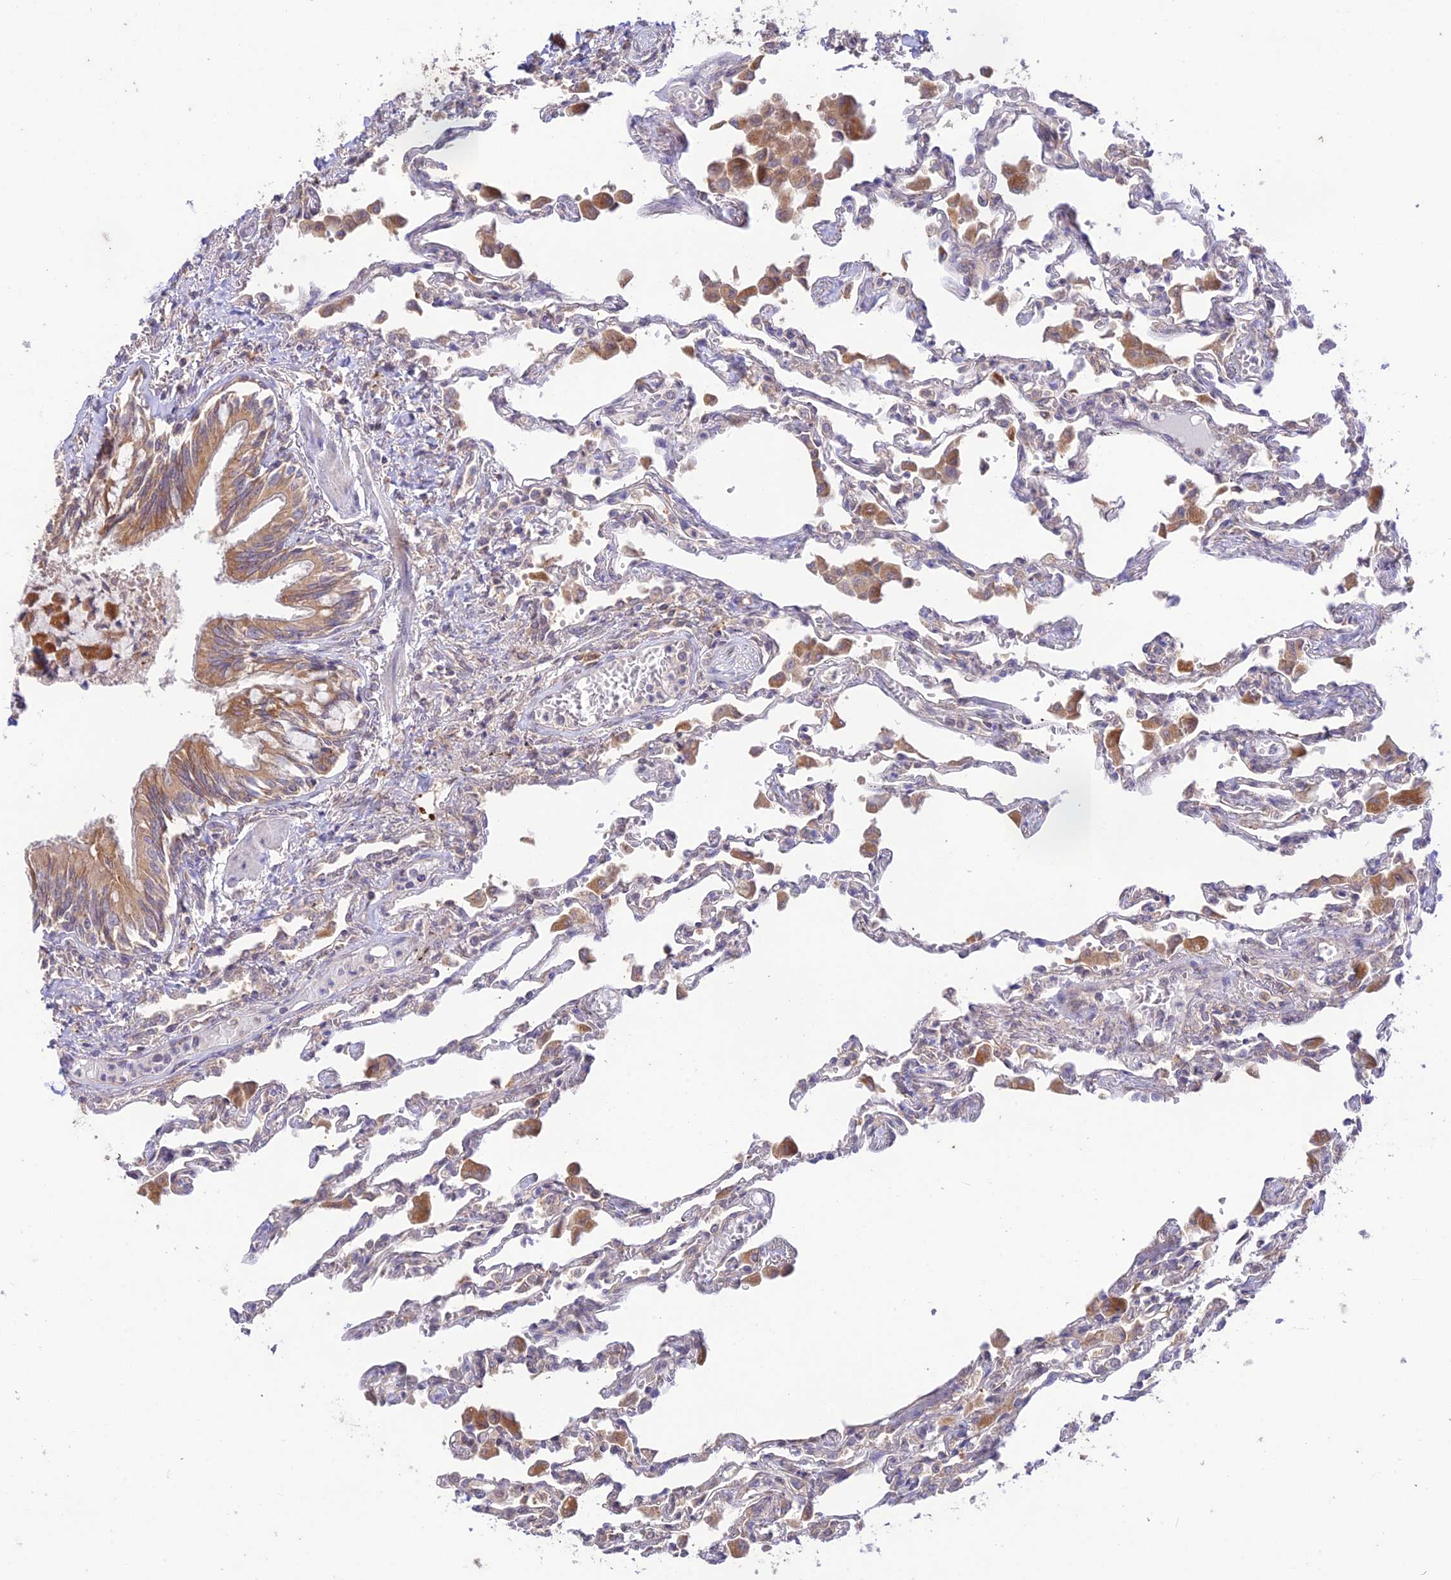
{"staining": {"intensity": "negative", "quantity": "none", "location": "none"}, "tissue": "lung", "cell_type": "Alveolar cells", "image_type": "normal", "snomed": [{"axis": "morphology", "description": "Normal tissue, NOS"}, {"axis": "topography", "description": "Bronchus"}, {"axis": "topography", "description": "Lung"}], "caption": "IHC histopathology image of normal human lung stained for a protein (brown), which exhibits no staining in alveolar cells.", "gene": "TMEM259", "patient": {"sex": "female", "age": 49}}